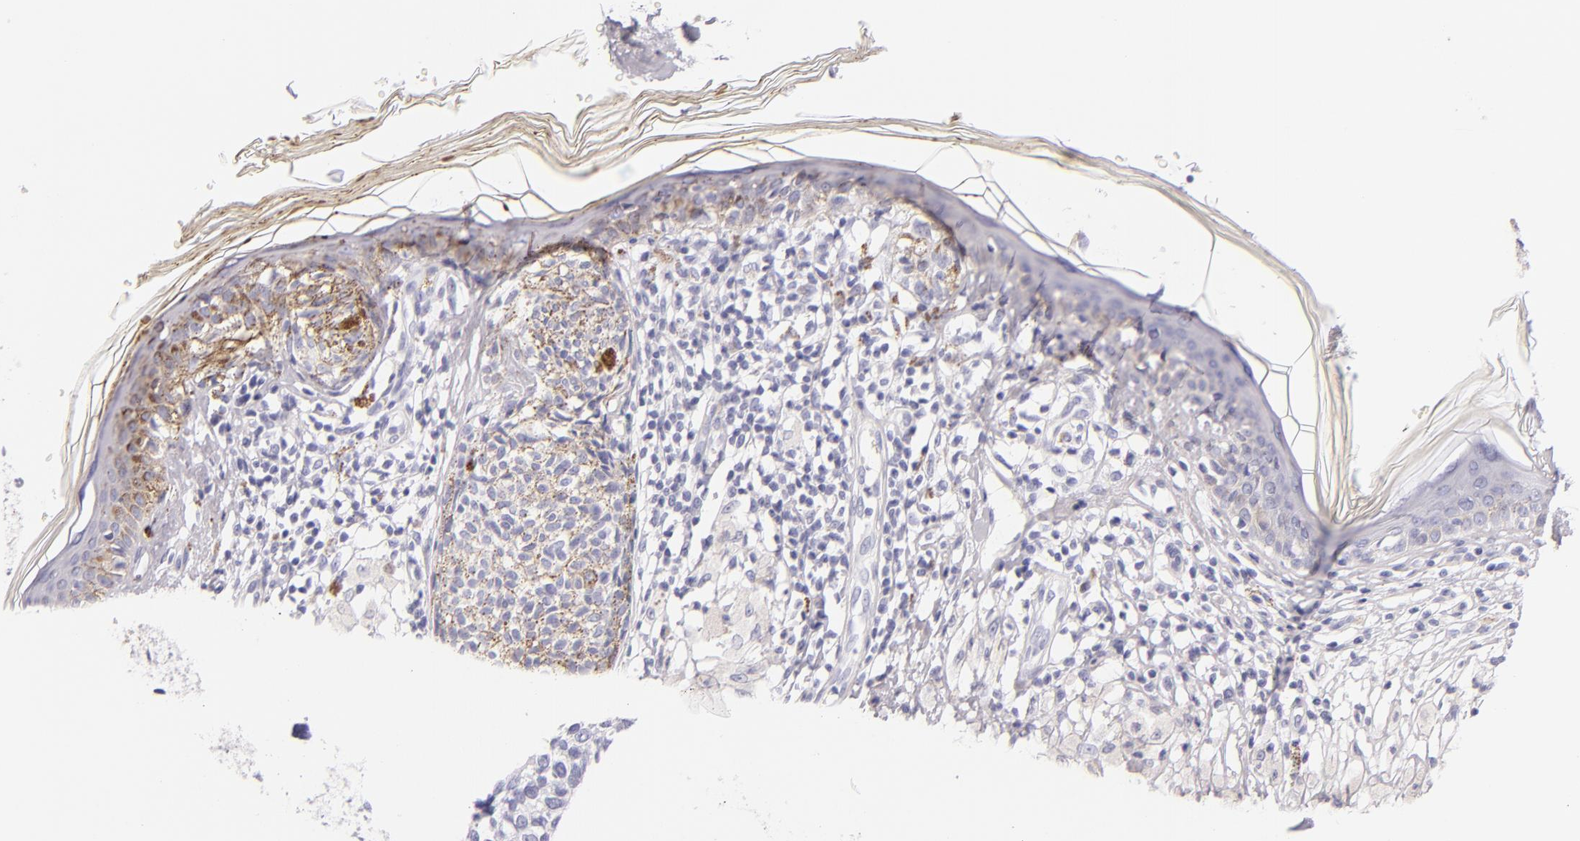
{"staining": {"intensity": "negative", "quantity": "none", "location": "none"}, "tissue": "melanoma", "cell_type": "Tumor cells", "image_type": "cancer", "snomed": [{"axis": "morphology", "description": "Malignant melanoma, NOS"}, {"axis": "topography", "description": "Skin"}], "caption": "Malignant melanoma was stained to show a protein in brown. There is no significant positivity in tumor cells. (DAB (3,3'-diaminobenzidine) immunohistochemistry, high magnification).", "gene": "INA", "patient": {"sex": "male", "age": 88}}